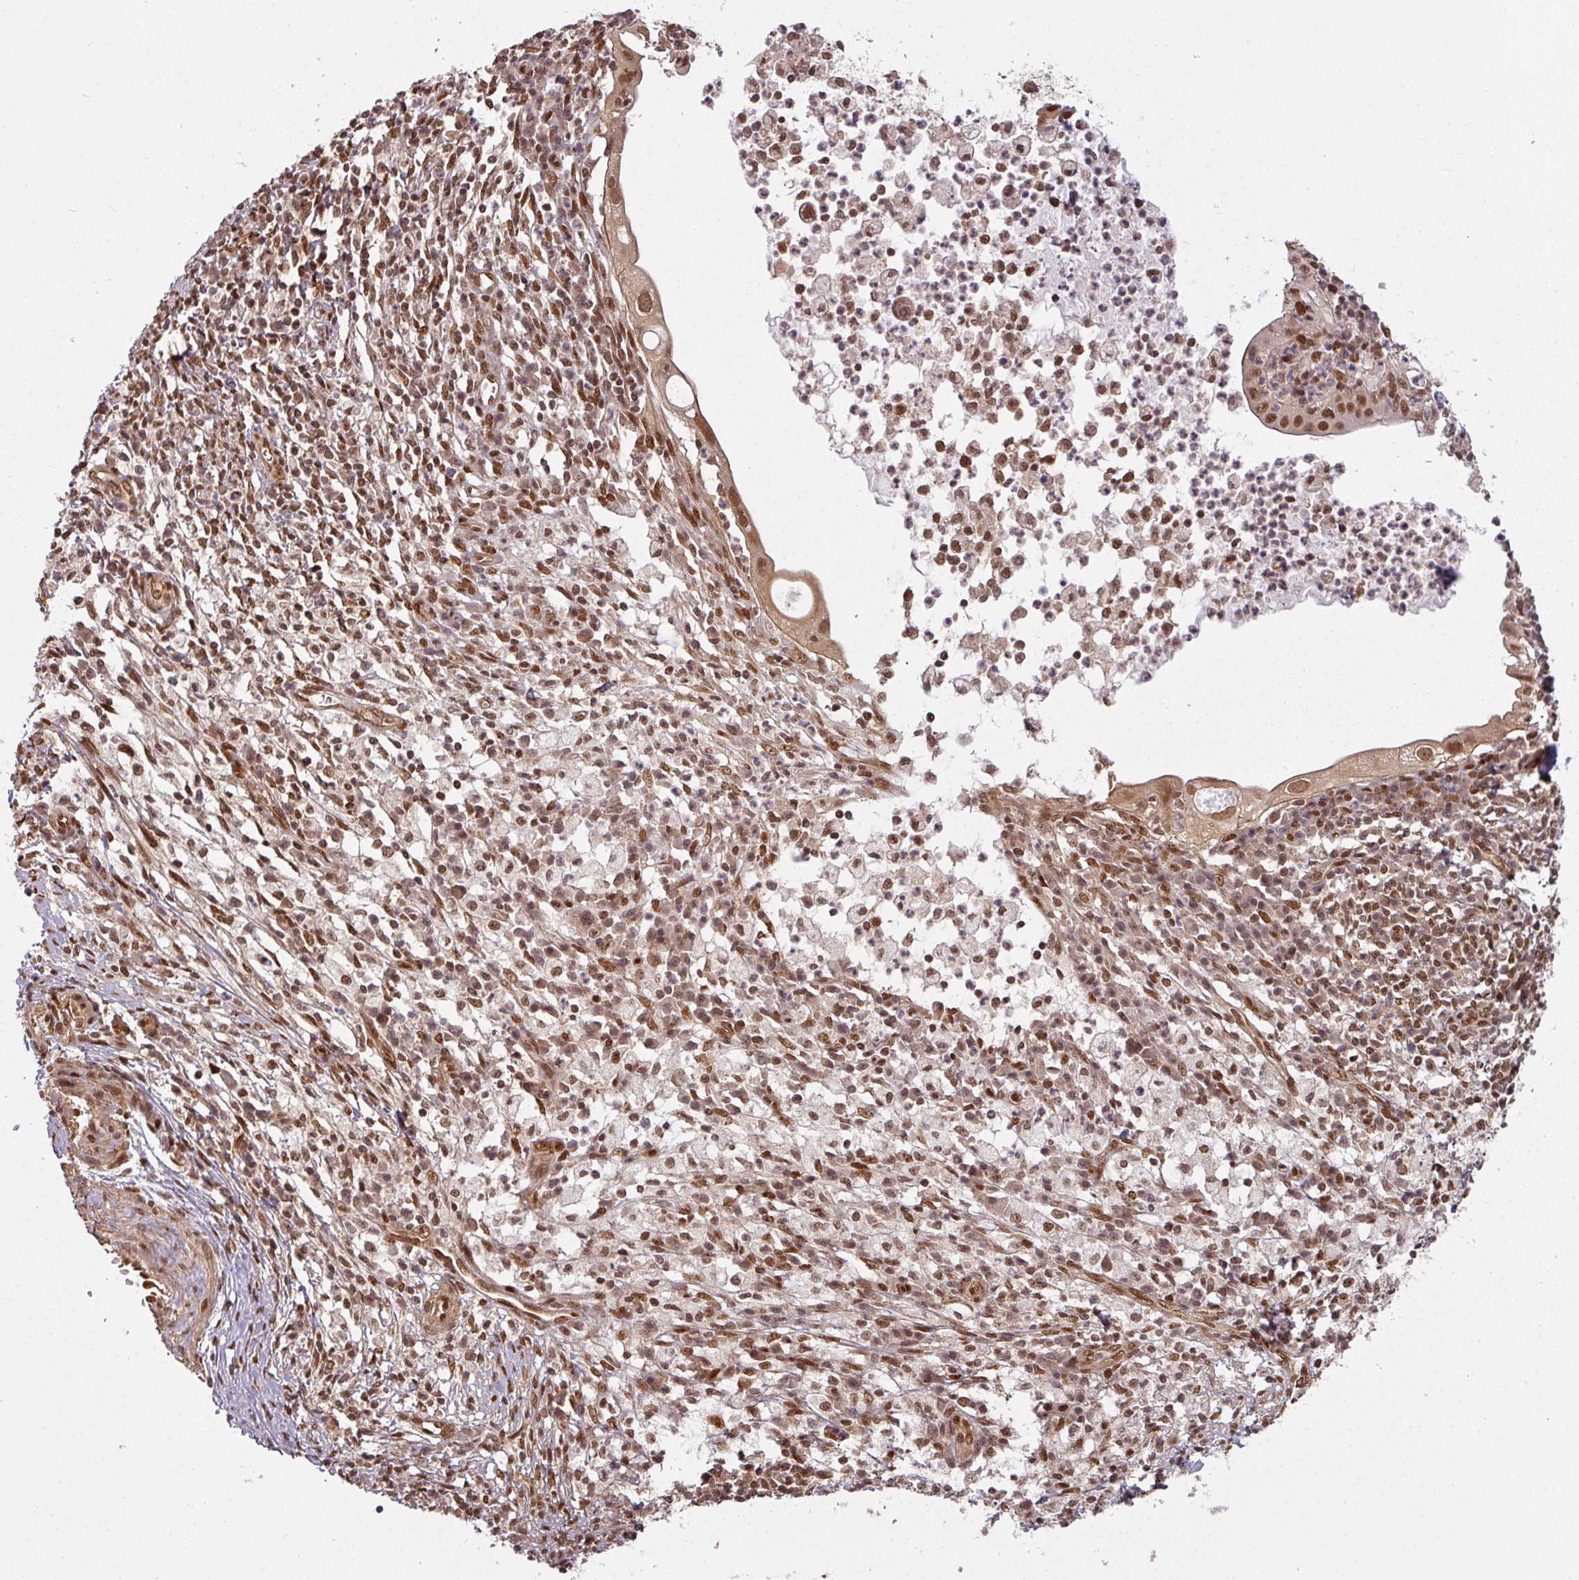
{"staining": {"intensity": "moderate", "quantity": ">75%", "location": "nuclear"}, "tissue": "cervical cancer", "cell_type": "Tumor cells", "image_type": "cancer", "snomed": [{"axis": "morphology", "description": "Adenocarcinoma, NOS"}, {"axis": "topography", "description": "Cervix"}], "caption": "DAB (3,3'-diaminobenzidine) immunohistochemical staining of human cervical cancer displays moderate nuclear protein expression in about >75% of tumor cells.", "gene": "SIK3", "patient": {"sex": "female", "age": 36}}